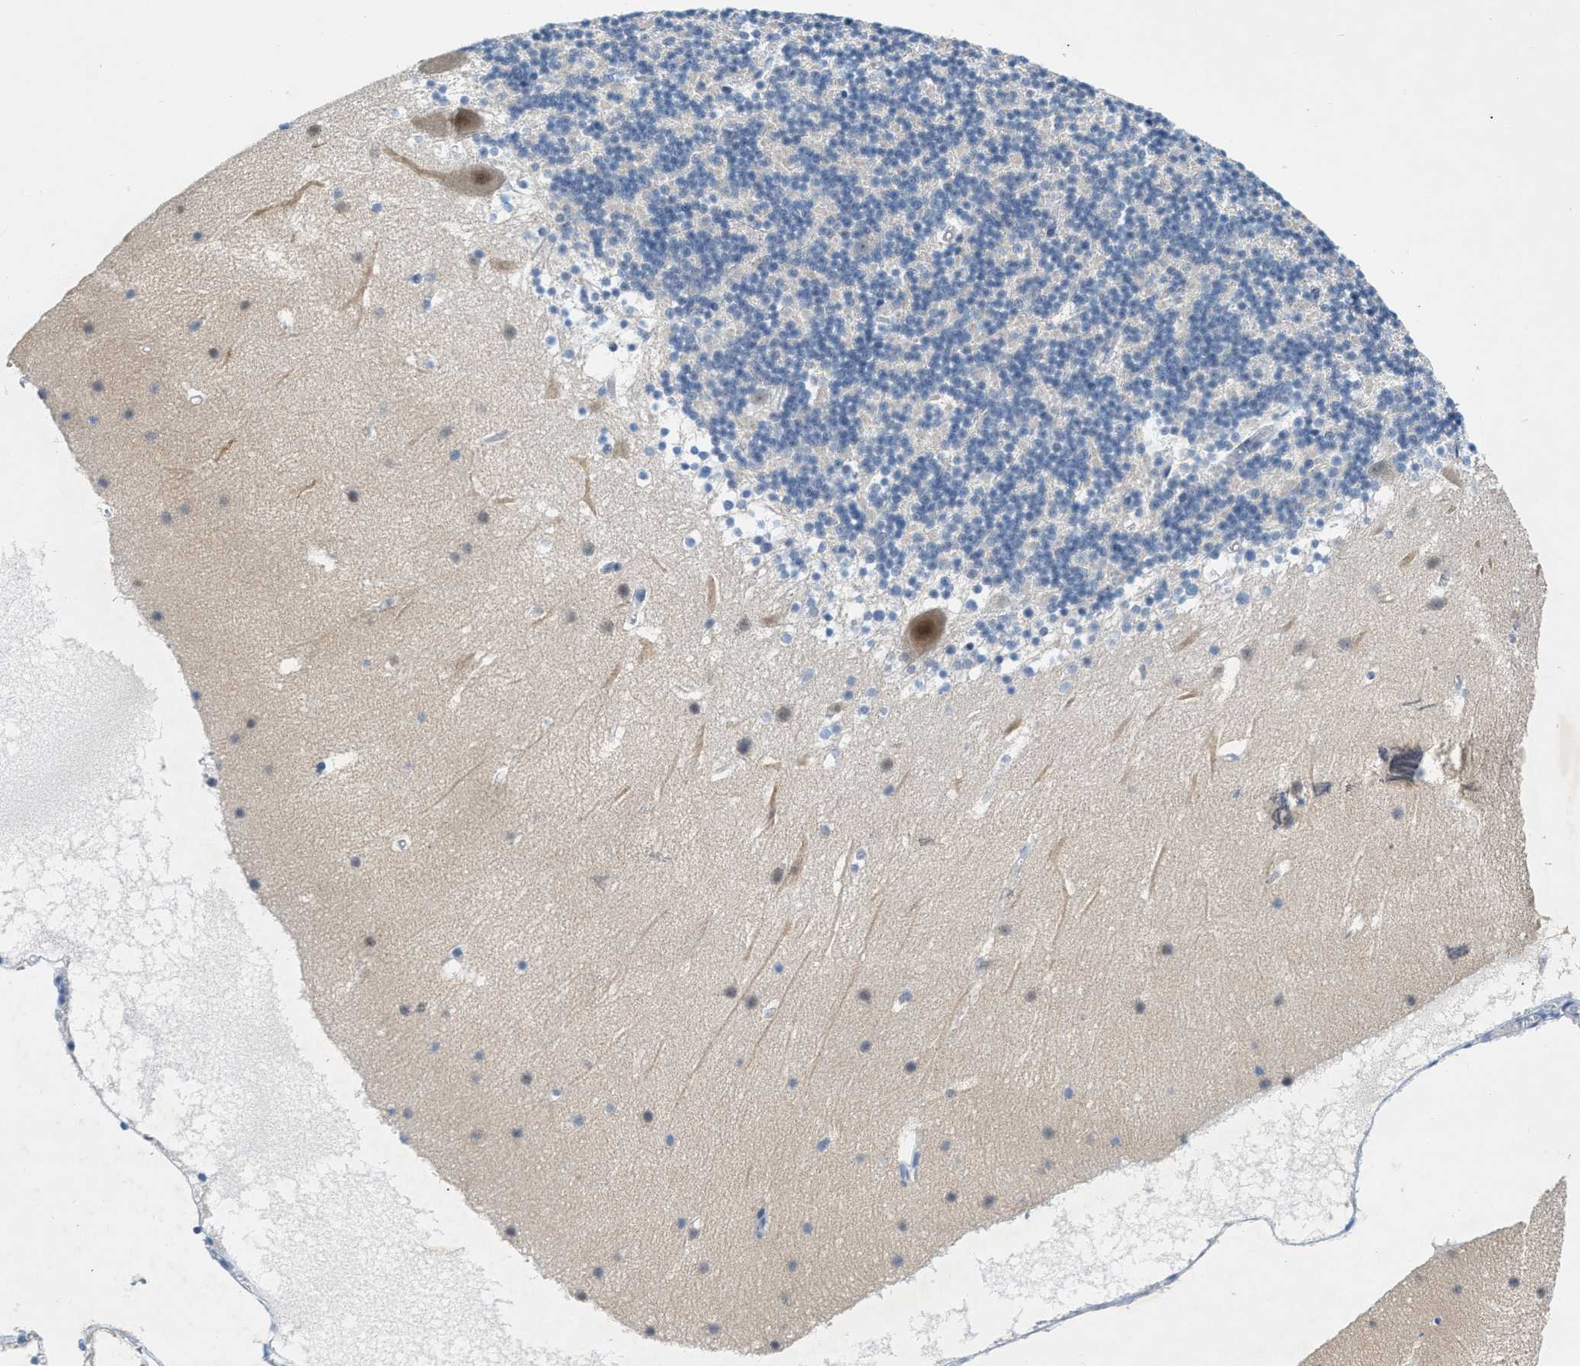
{"staining": {"intensity": "negative", "quantity": "none", "location": "none"}, "tissue": "cerebellum", "cell_type": "Cells in granular layer", "image_type": "normal", "snomed": [{"axis": "morphology", "description": "Normal tissue, NOS"}, {"axis": "topography", "description": "Cerebellum"}], "caption": "An immunohistochemistry image of benign cerebellum is shown. There is no staining in cells in granular layer of cerebellum.", "gene": "HLTF", "patient": {"sex": "male", "age": 45}}